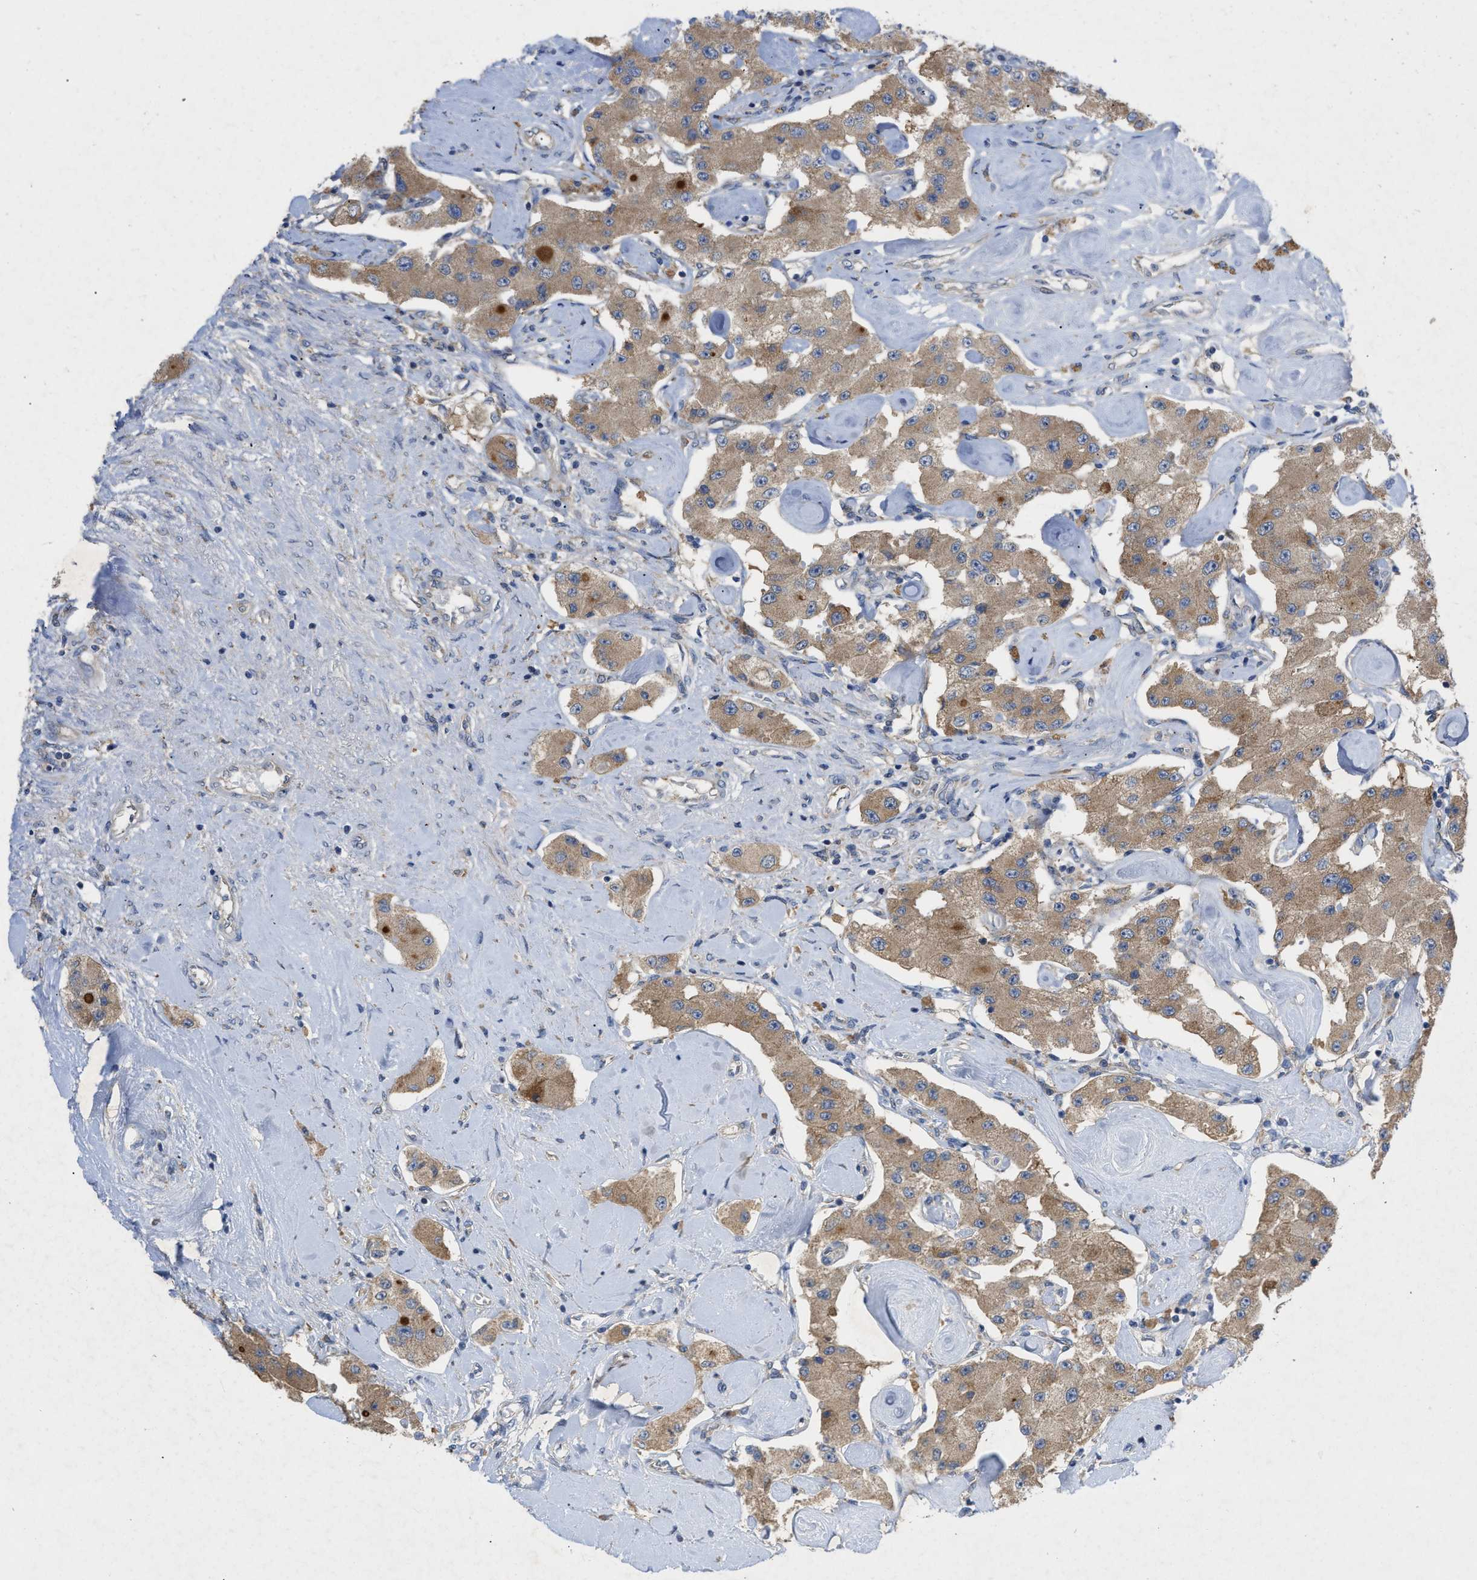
{"staining": {"intensity": "moderate", "quantity": ">75%", "location": "cytoplasmic/membranous"}, "tissue": "carcinoid", "cell_type": "Tumor cells", "image_type": "cancer", "snomed": [{"axis": "morphology", "description": "Carcinoid, malignant, NOS"}, {"axis": "topography", "description": "Pancreas"}], "caption": "Moderate cytoplasmic/membranous protein staining is present in approximately >75% of tumor cells in carcinoid. (DAB (3,3'-diaminobenzidine) IHC with brightfield microscopy, high magnification).", "gene": "TMEM131", "patient": {"sex": "male", "age": 41}}